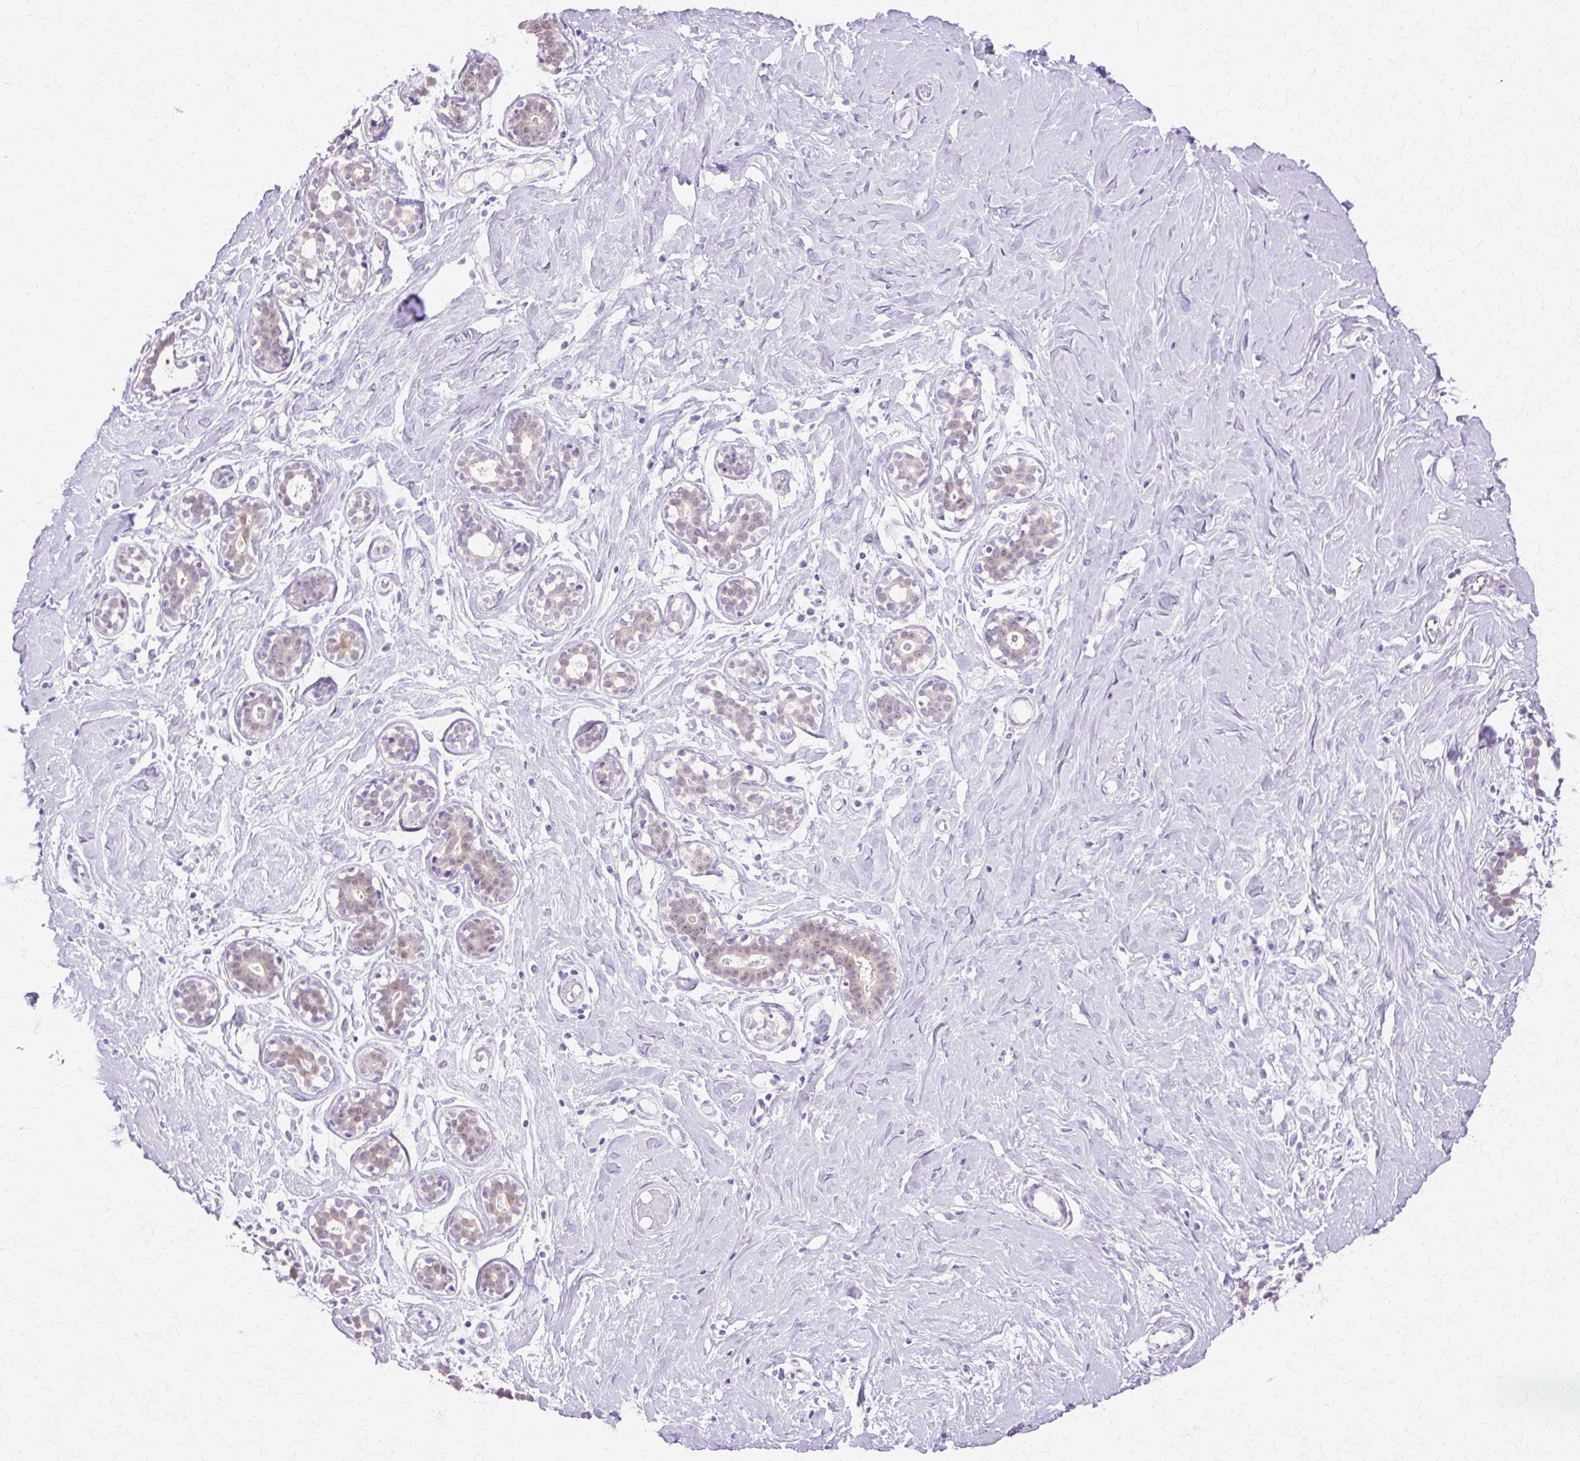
{"staining": {"intensity": "negative", "quantity": "none", "location": "none"}, "tissue": "breast", "cell_type": "Adipocytes", "image_type": "normal", "snomed": [{"axis": "morphology", "description": "Normal tissue, NOS"}, {"axis": "topography", "description": "Breast"}], "caption": "Histopathology image shows no protein positivity in adipocytes of benign breast. (Stains: DAB (3,3'-diaminobenzidine) IHC with hematoxylin counter stain, Microscopy: brightfield microscopy at high magnification).", "gene": "HSPA1A", "patient": {"sex": "female", "age": 27}}